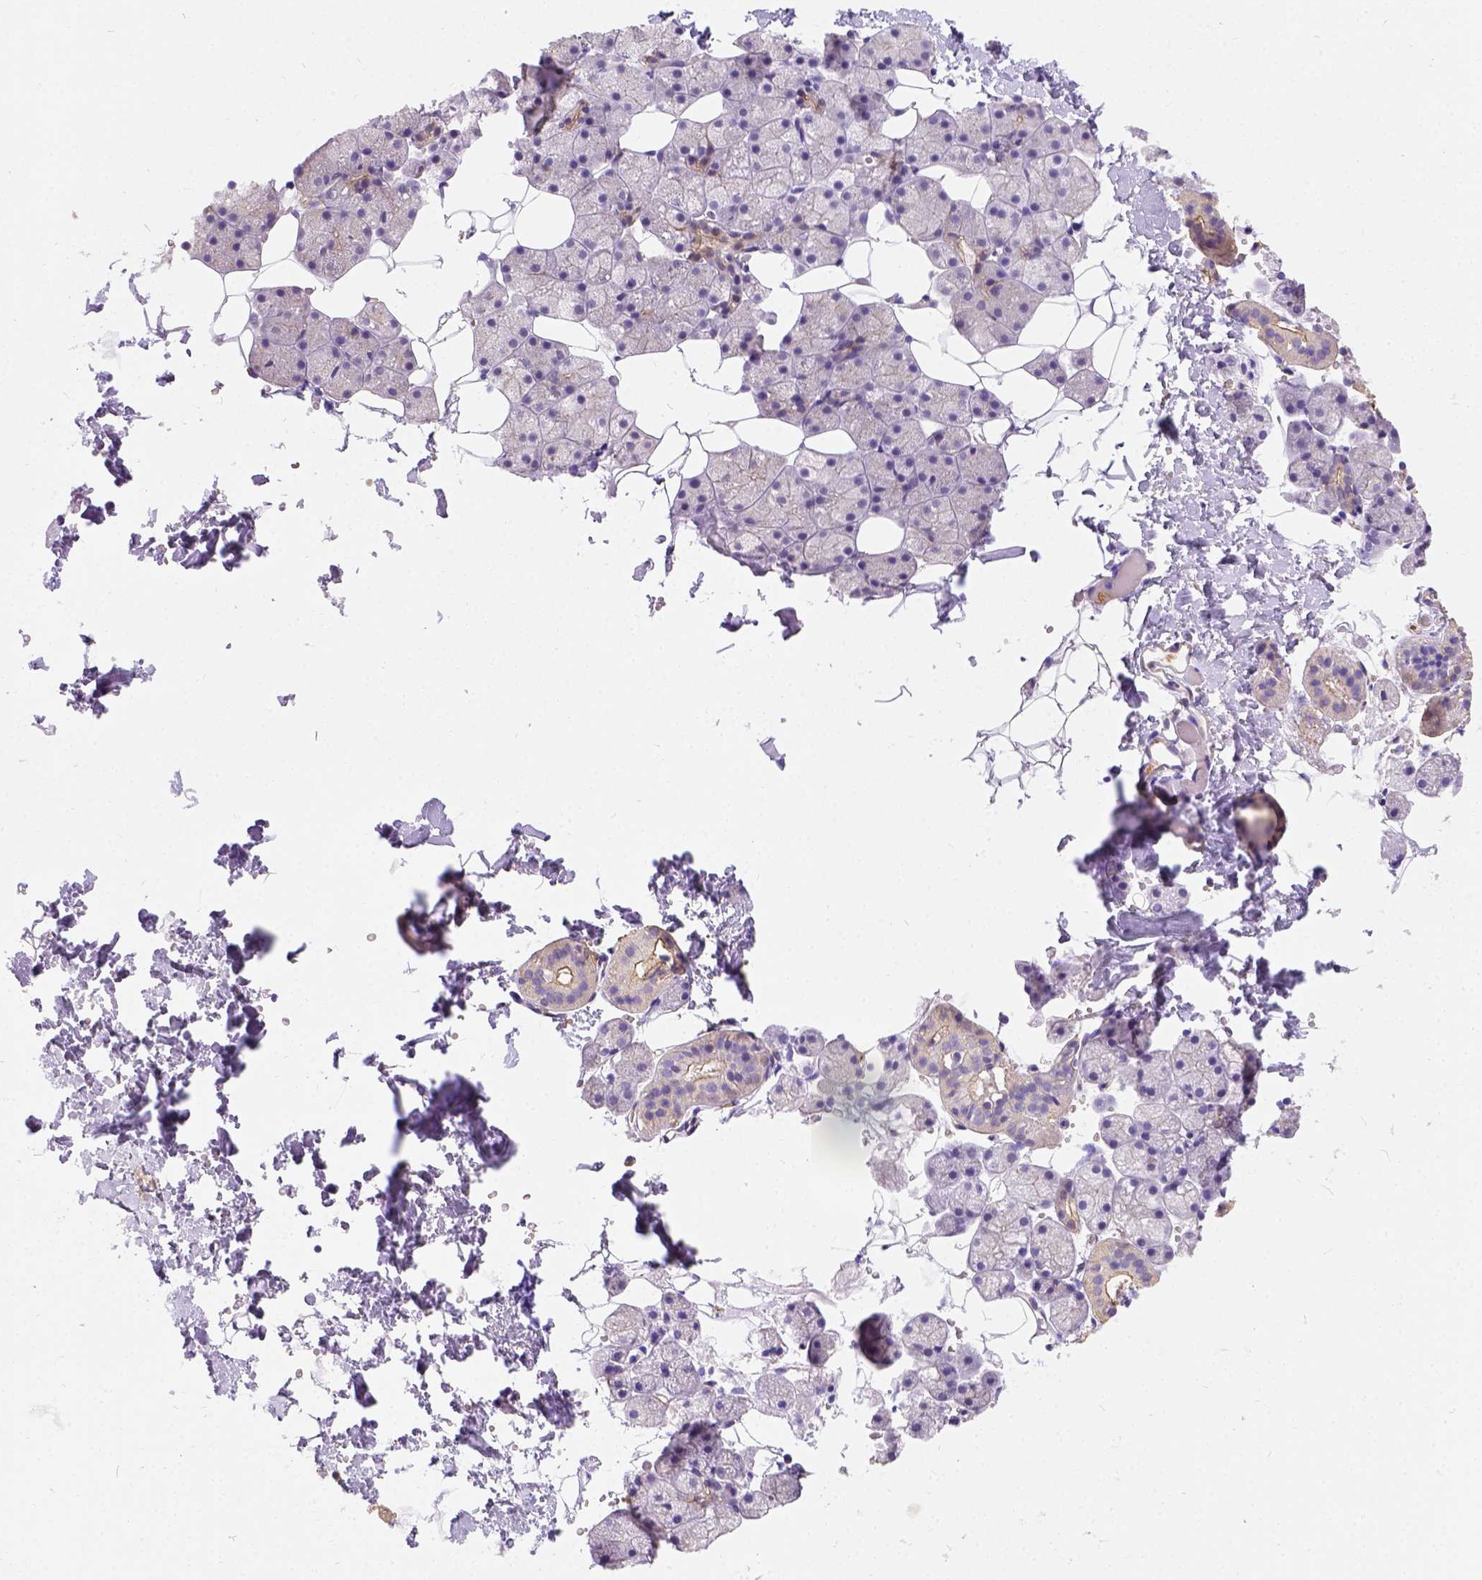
{"staining": {"intensity": "moderate", "quantity": "<25%", "location": "cytoplasmic/membranous"}, "tissue": "salivary gland", "cell_type": "Glandular cells", "image_type": "normal", "snomed": [{"axis": "morphology", "description": "Normal tissue, NOS"}, {"axis": "topography", "description": "Salivary gland"}], "caption": "Brown immunohistochemical staining in normal salivary gland shows moderate cytoplasmic/membranous positivity in about <25% of glandular cells.", "gene": "PHF7", "patient": {"sex": "male", "age": 38}}